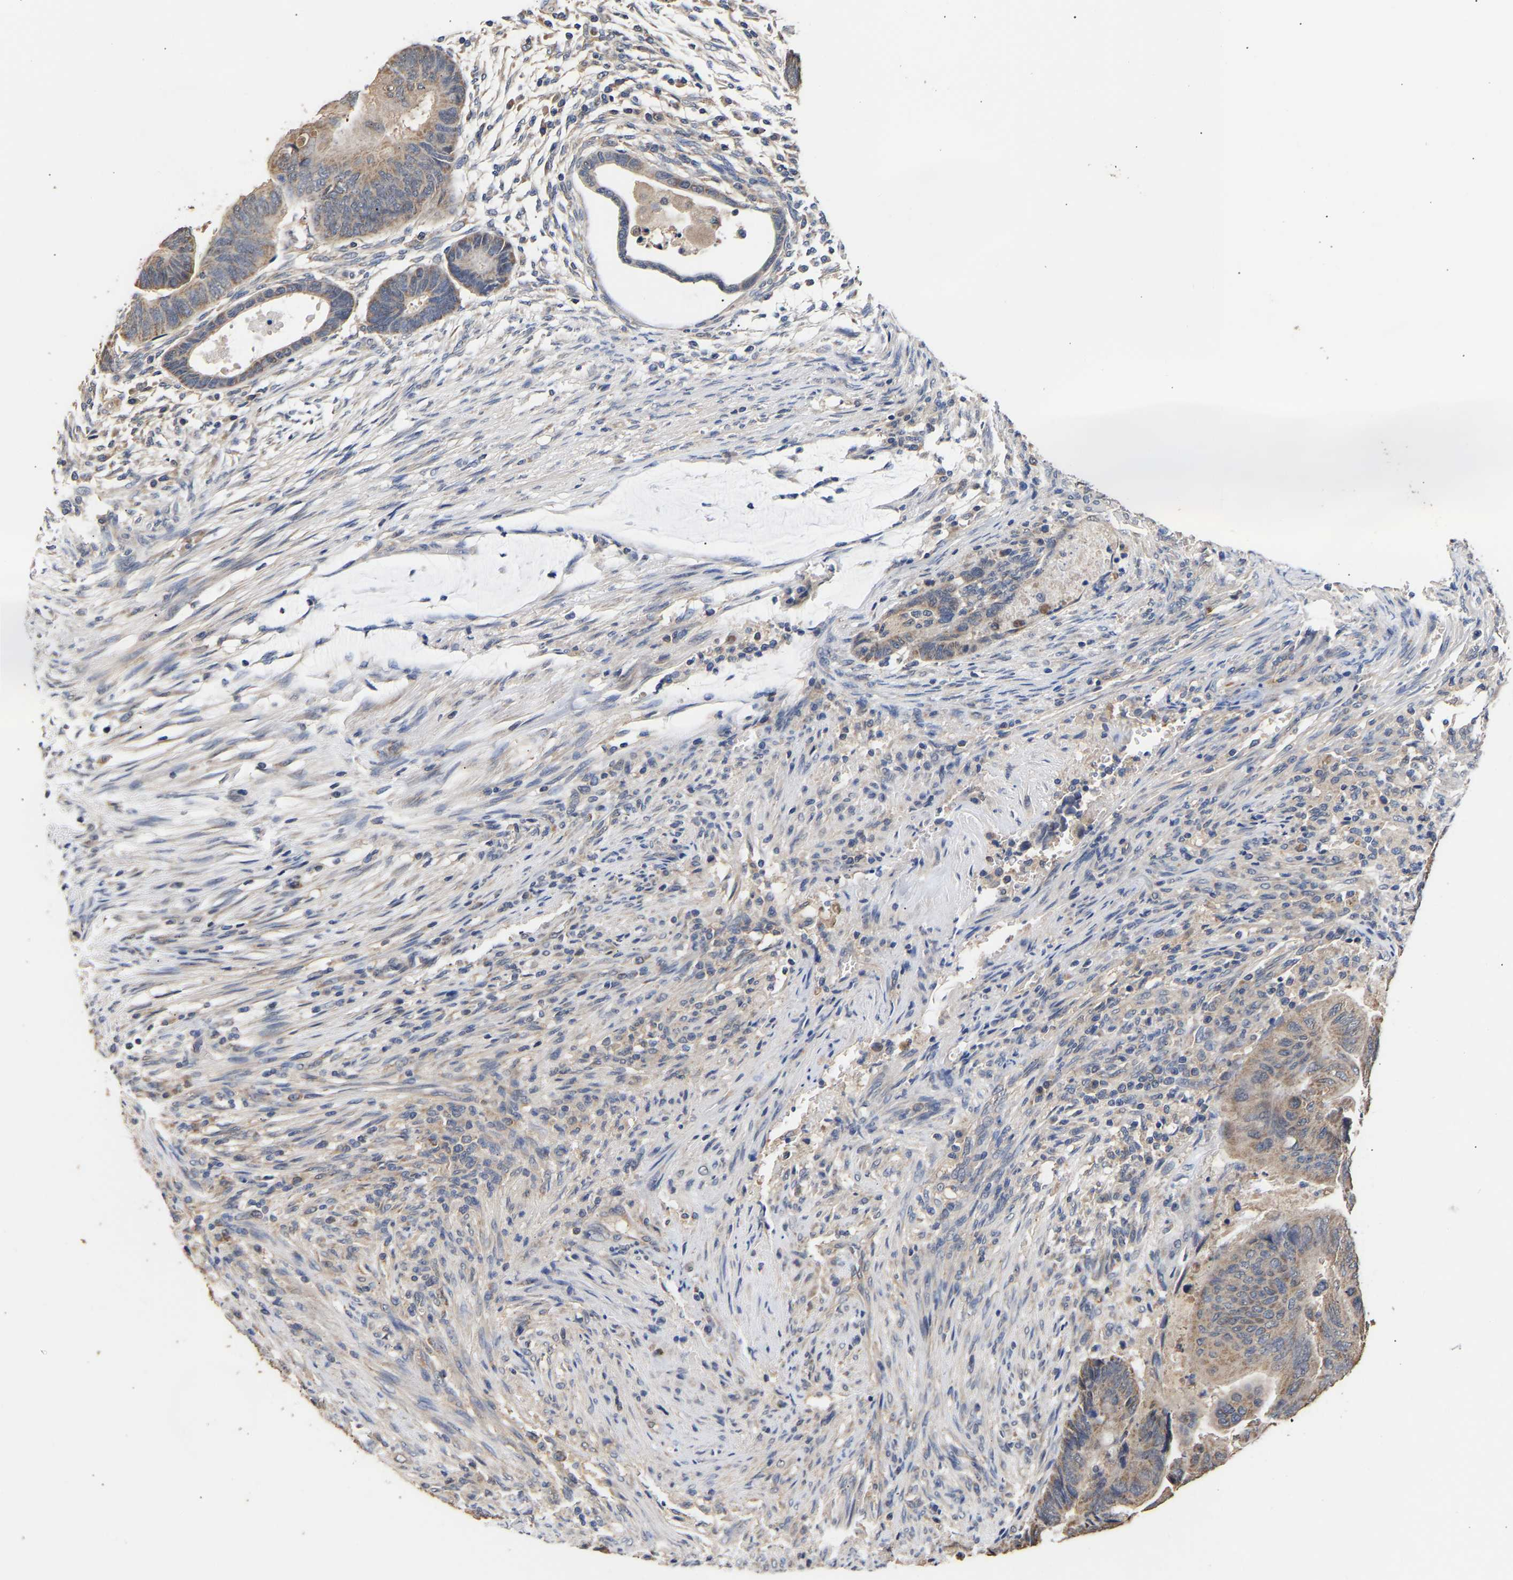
{"staining": {"intensity": "moderate", "quantity": ">75%", "location": "cytoplasmic/membranous"}, "tissue": "colorectal cancer", "cell_type": "Tumor cells", "image_type": "cancer", "snomed": [{"axis": "morphology", "description": "Normal tissue, NOS"}, {"axis": "morphology", "description": "Adenocarcinoma, NOS"}, {"axis": "topography", "description": "Rectum"}, {"axis": "topography", "description": "Peripheral nerve tissue"}], "caption": "Tumor cells exhibit medium levels of moderate cytoplasmic/membranous expression in about >75% of cells in adenocarcinoma (colorectal).", "gene": "ZNF26", "patient": {"sex": "male", "age": 92}}